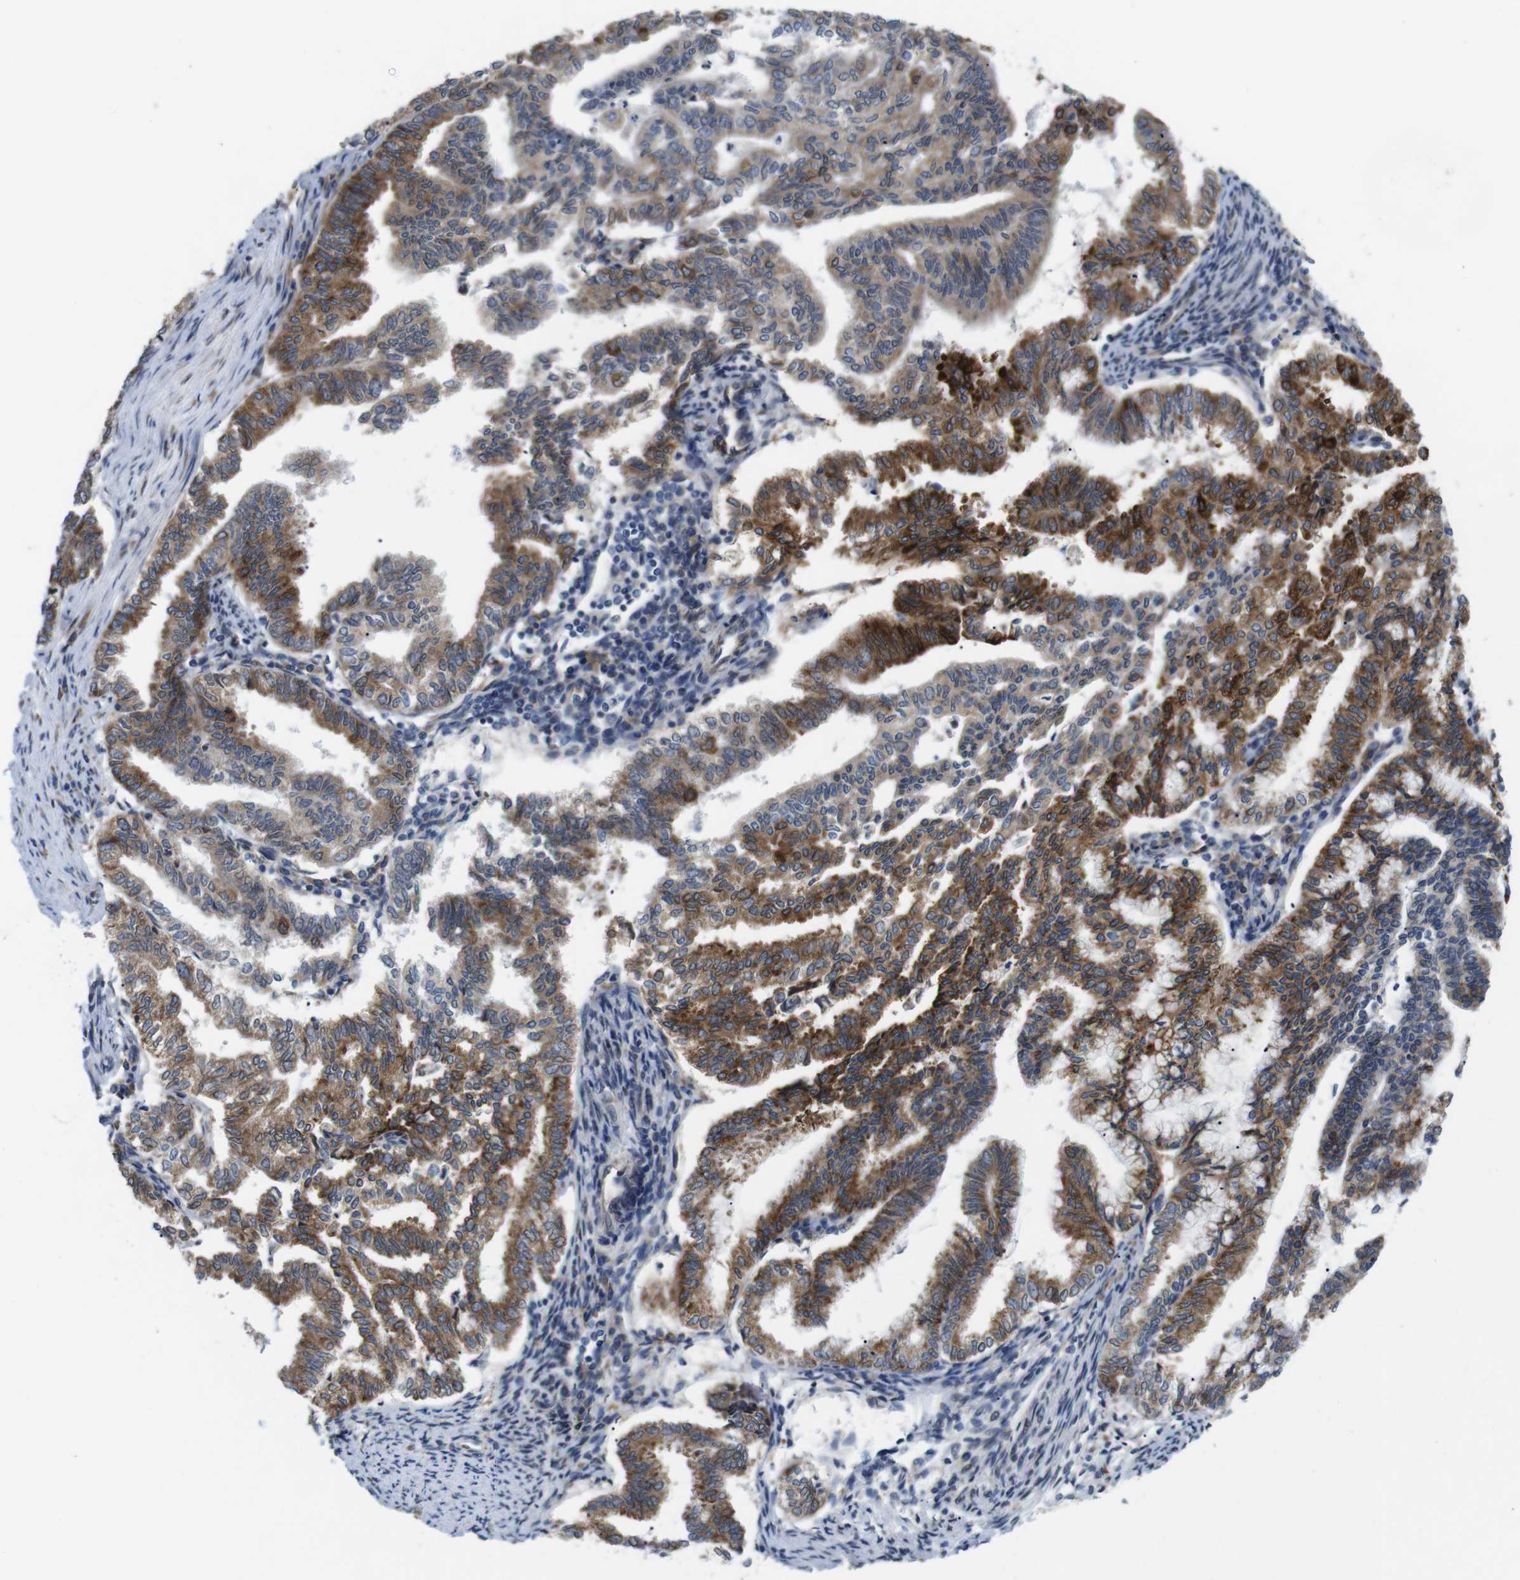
{"staining": {"intensity": "strong", "quantity": ">75%", "location": "cytoplasmic/membranous"}, "tissue": "endometrial cancer", "cell_type": "Tumor cells", "image_type": "cancer", "snomed": [{"axis": "morphology", "description": "Adenocarcinoma, NOS"}, {"axis": "topography", "description": "Endometrium"}], "caption": "Endometrial cancer stained with a protein marker displays strong staining in tumor cells.", "gene": "HACD3", "patient": {"sex": "female", "age": 79}}